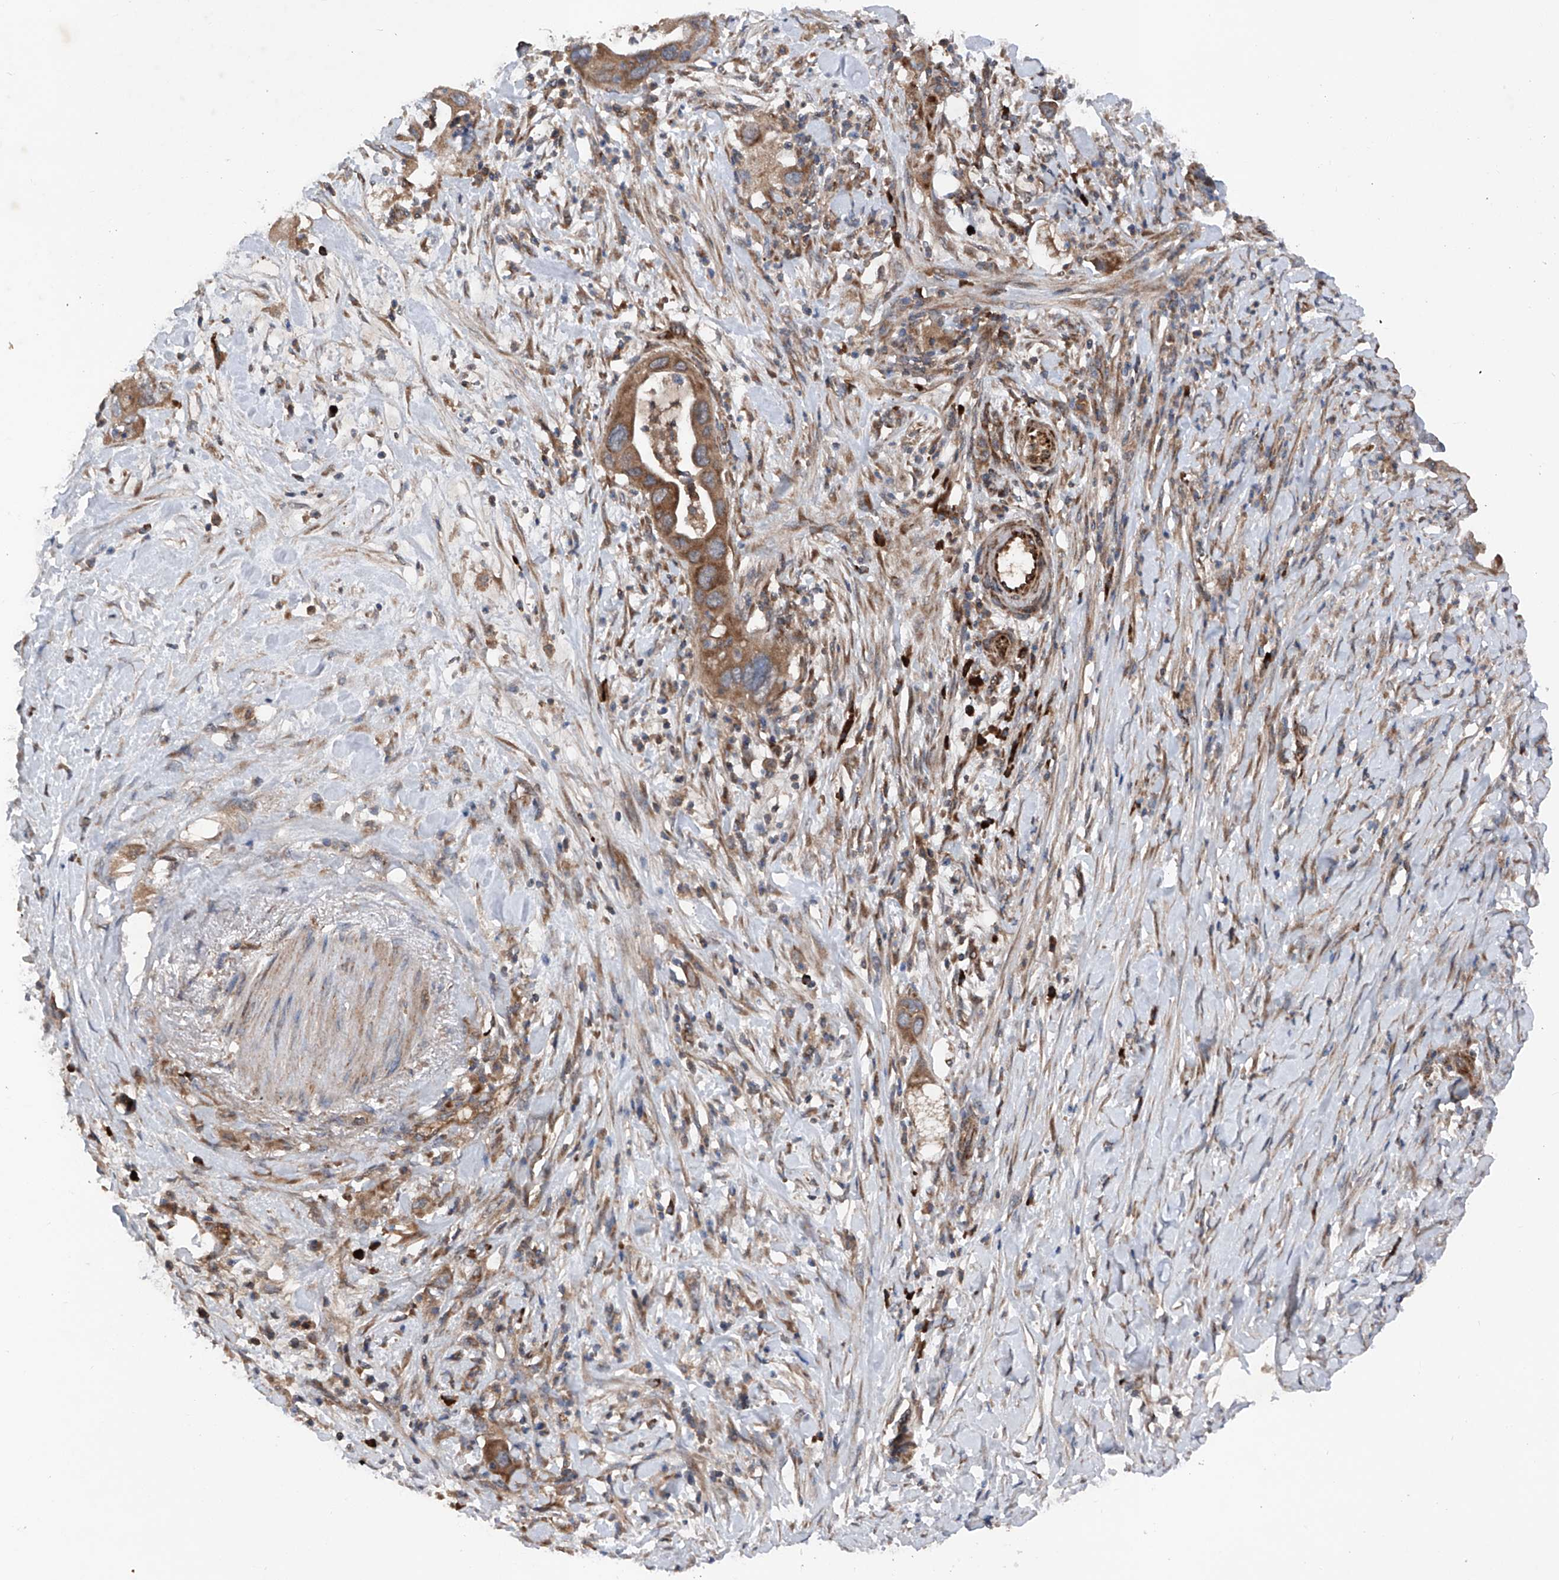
{"staining": {"intensity": "moderate", "quantity": ">75%", "location": "cytoplasmic/membranous"}, "tissue": "pancreatic cancer", "cell_type": "Tumor cells", "image_type": "cancer", "snomed": [{"axis": "morphology", "description": "Adenocarcinoma, NOS"}, {"axis": "topography", "description": "Pancreas"}], "caption": "Brown immunohistochemical staining in adenocarcinoma (pancreatic) exhibits moderate cytoplasmic/membranous staining in approximately >75% of tumor cells. Using DAB (3,3'-diaminobenzidine) (brown) and hematoxylin (blue) stains, captured at high magnification using brightfield microscopy.", "gene": "DAD1", "patient": {"sex": "female", "age": 71}}